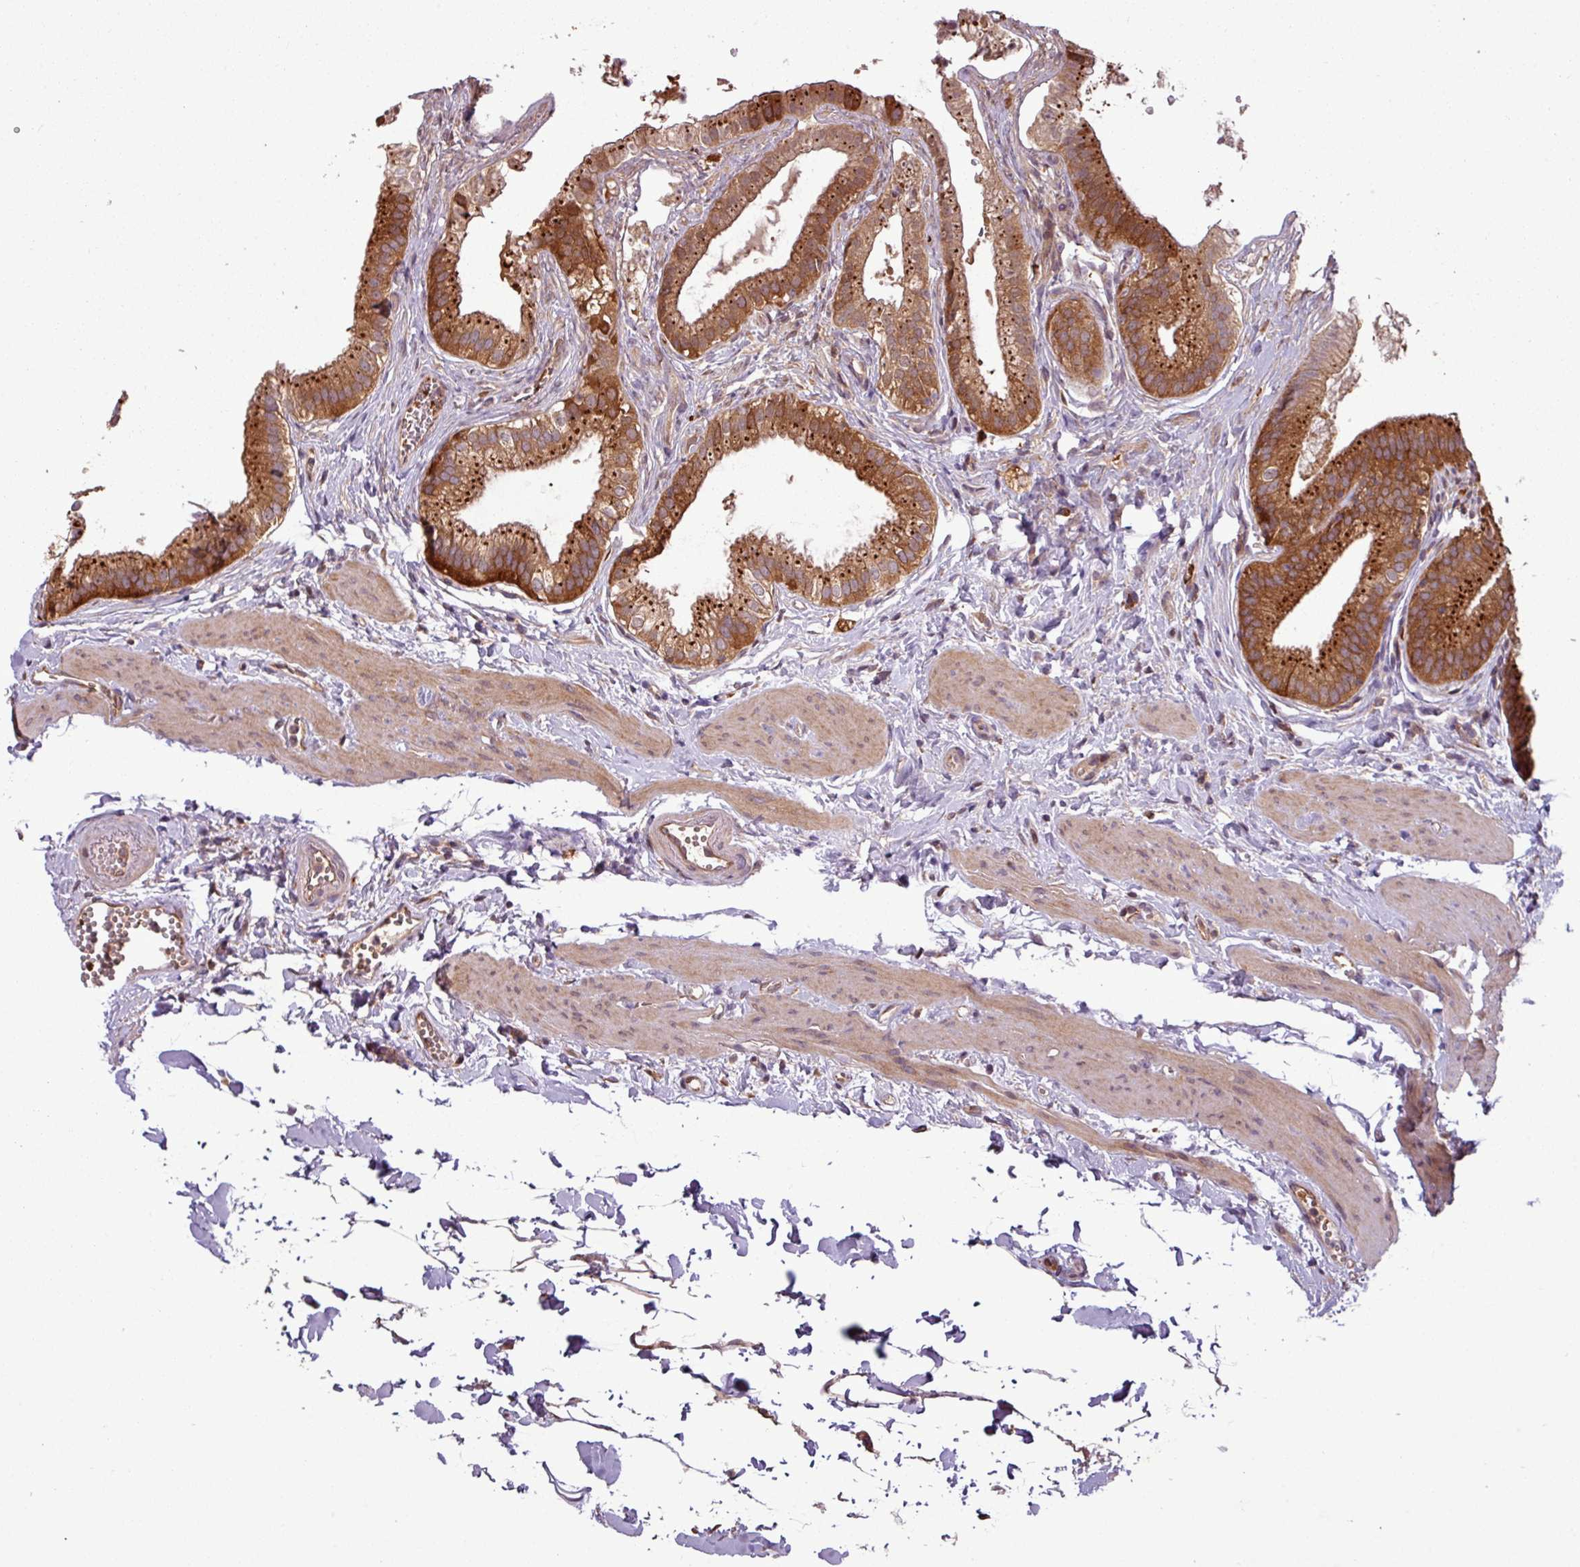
{"staining": {"intensity": "strong", "quantity": ">75%", "location": "cytoplasmic/membranous"}, "tissue": "gallbladder", "cell_type": "Glandular cells", "image_type": "normal", "snomed": [{"axis": "morphology", "description": "Normal tissue, NOS"}, {"axis": "topography", "description": "Gallbladder"}], "caption": "Immunohistochemical staining of unremarkable gallbladder exhibits strong cytoplasmic/membranous protein expression in approximately >75% of glandular cells.", "gene": "SIRPB2", "patient": {"sex": "female", "age": 54}}